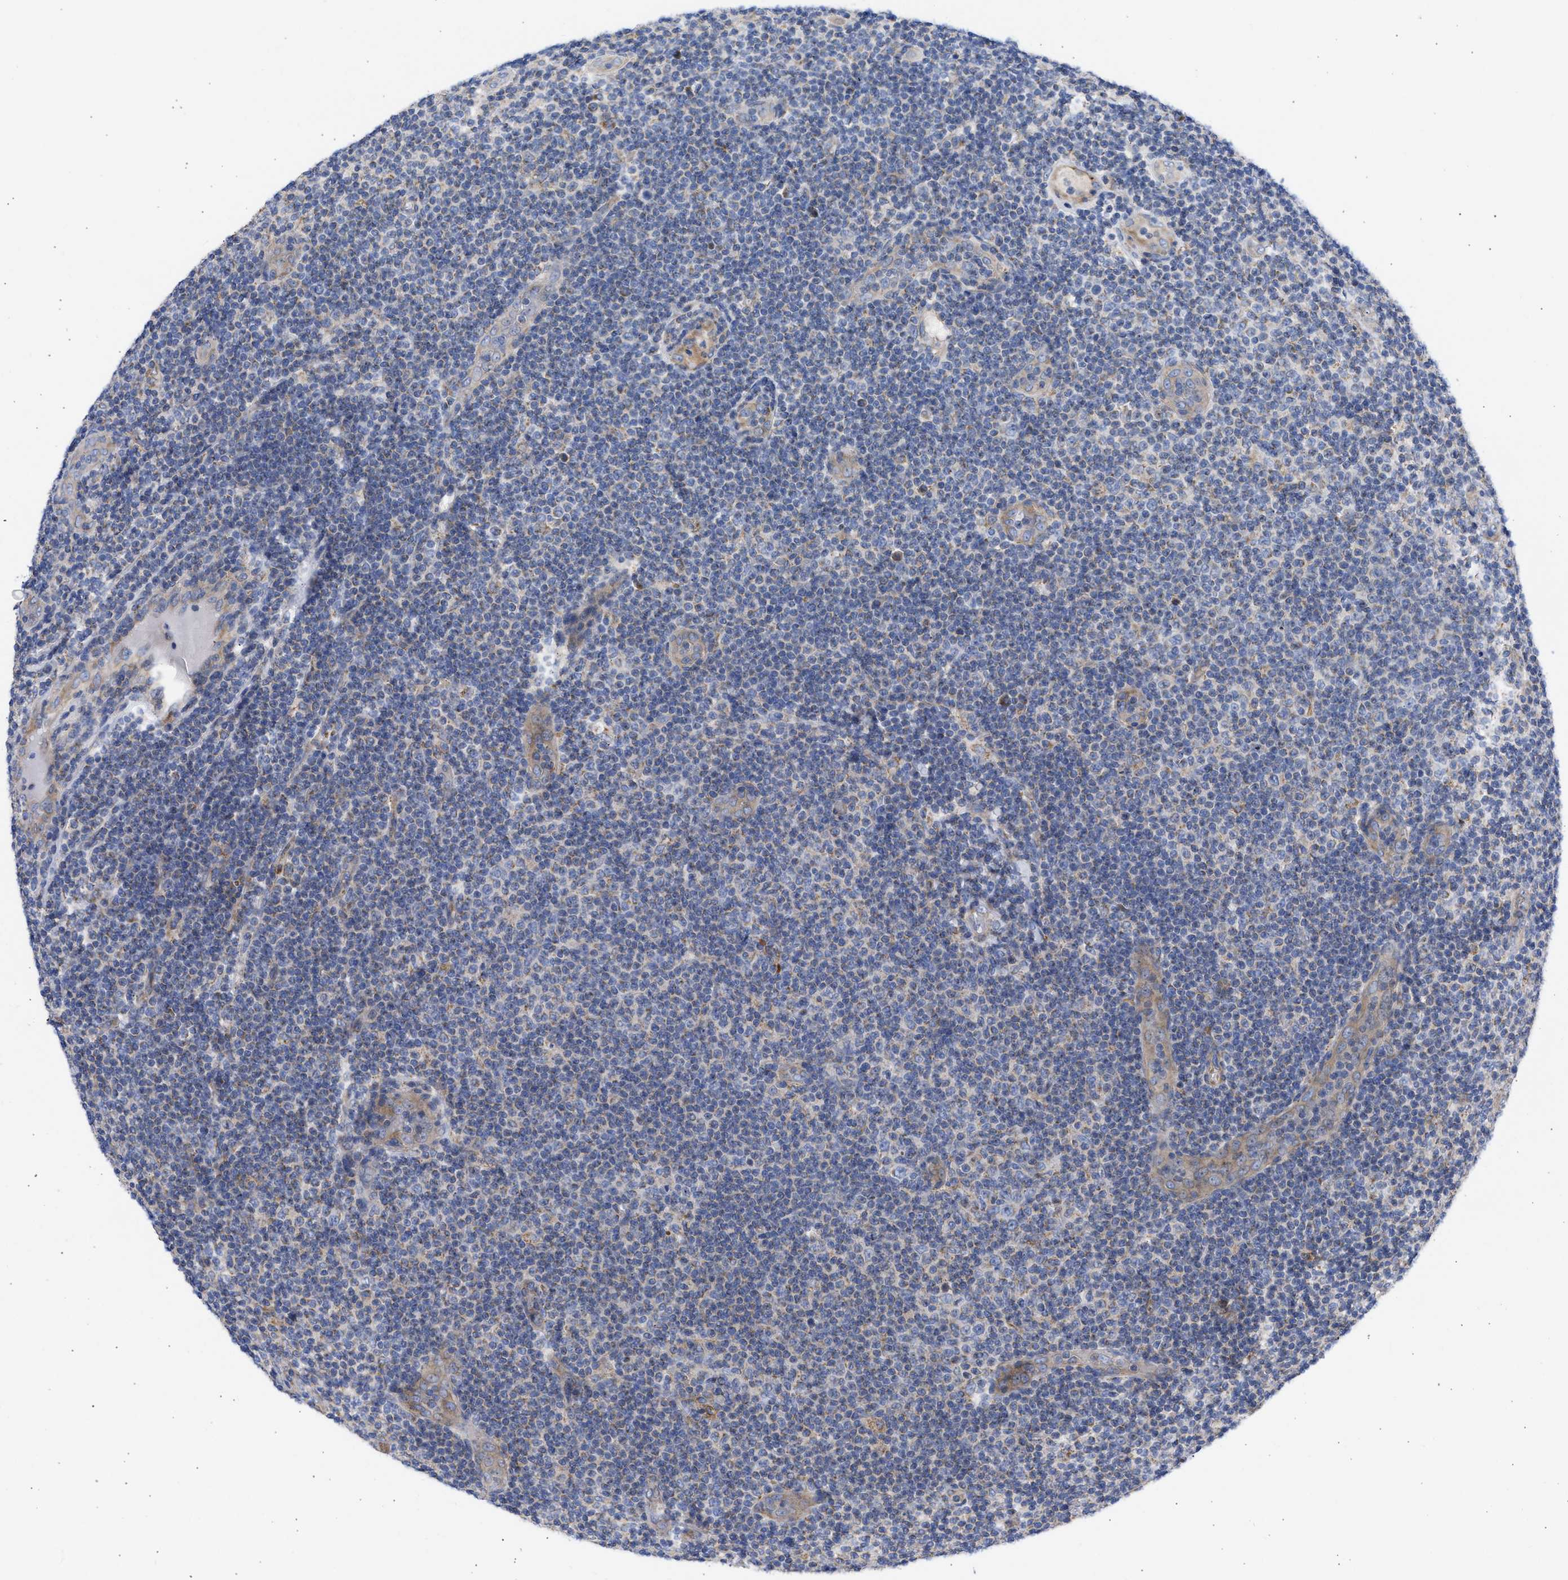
{"staining": {"intensity": "negative", "quantity": "none", "location": "none"}, "tissue": "lymphoma", "cell_type": "Tumor cells", "image_type": "cancer", "snomed": [{"axis": "morphology", "description": "Malignant lymphoma, non-Hodgkin's type, Low grade"}, {"axis": "topography", "description": "Lymph node"}], "caption": "IHC micrograph of neoplastic tissue: human malignant lymphoma, non-Hodgkin's type (low-grade) stained with DAB demonstrates no significant protein expression in tumor cells.", "gene": "BTG3", "patient": {"sex": "male", "age": 83}}